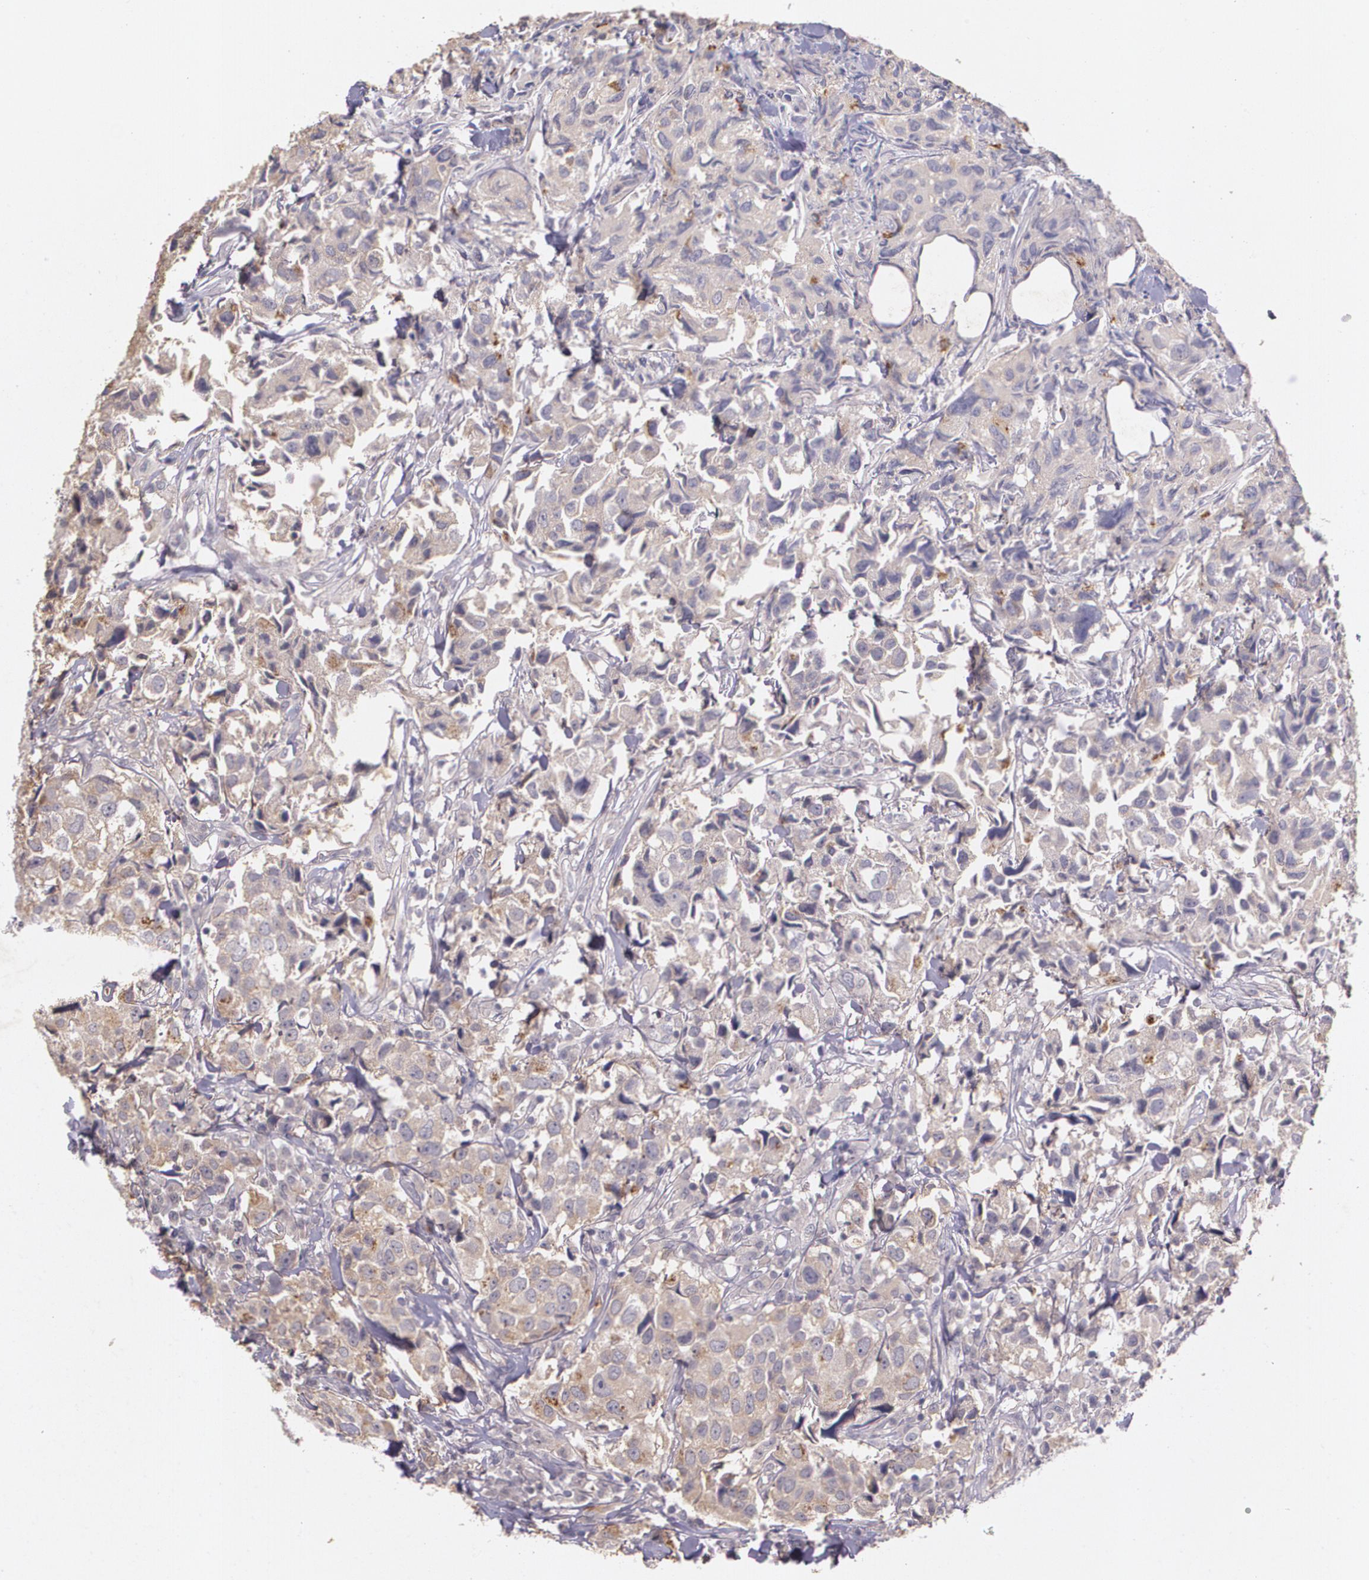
{"staining": {"intensity": "weak", "quantity": ">75%", "location": "cytoplasmic/membranous"}, "tissue": "urothelial cancer", "cell_type": "Tumor cells", "image_type": "cancer", "snomed": [{"axis": "morphology", "description": "Urothelial carcinoma, High grade"}, {"axis": "topography", "description": "Urinary bladder"}], "caption": "Brown immunohistochemical staining in human urothelial cancer exhibits weak cytoplasmic/membranous expression in about >75% of tumor cells. The staining was performed using DAB (3,3'-diaminobenzidine) to visualize the protein expression in brown, while the nuclei were stained in blue with hematoxylin (Magnification: 20x).", "gene": "TM4SF1", "patient": {"sex": "female", "age": 75}}